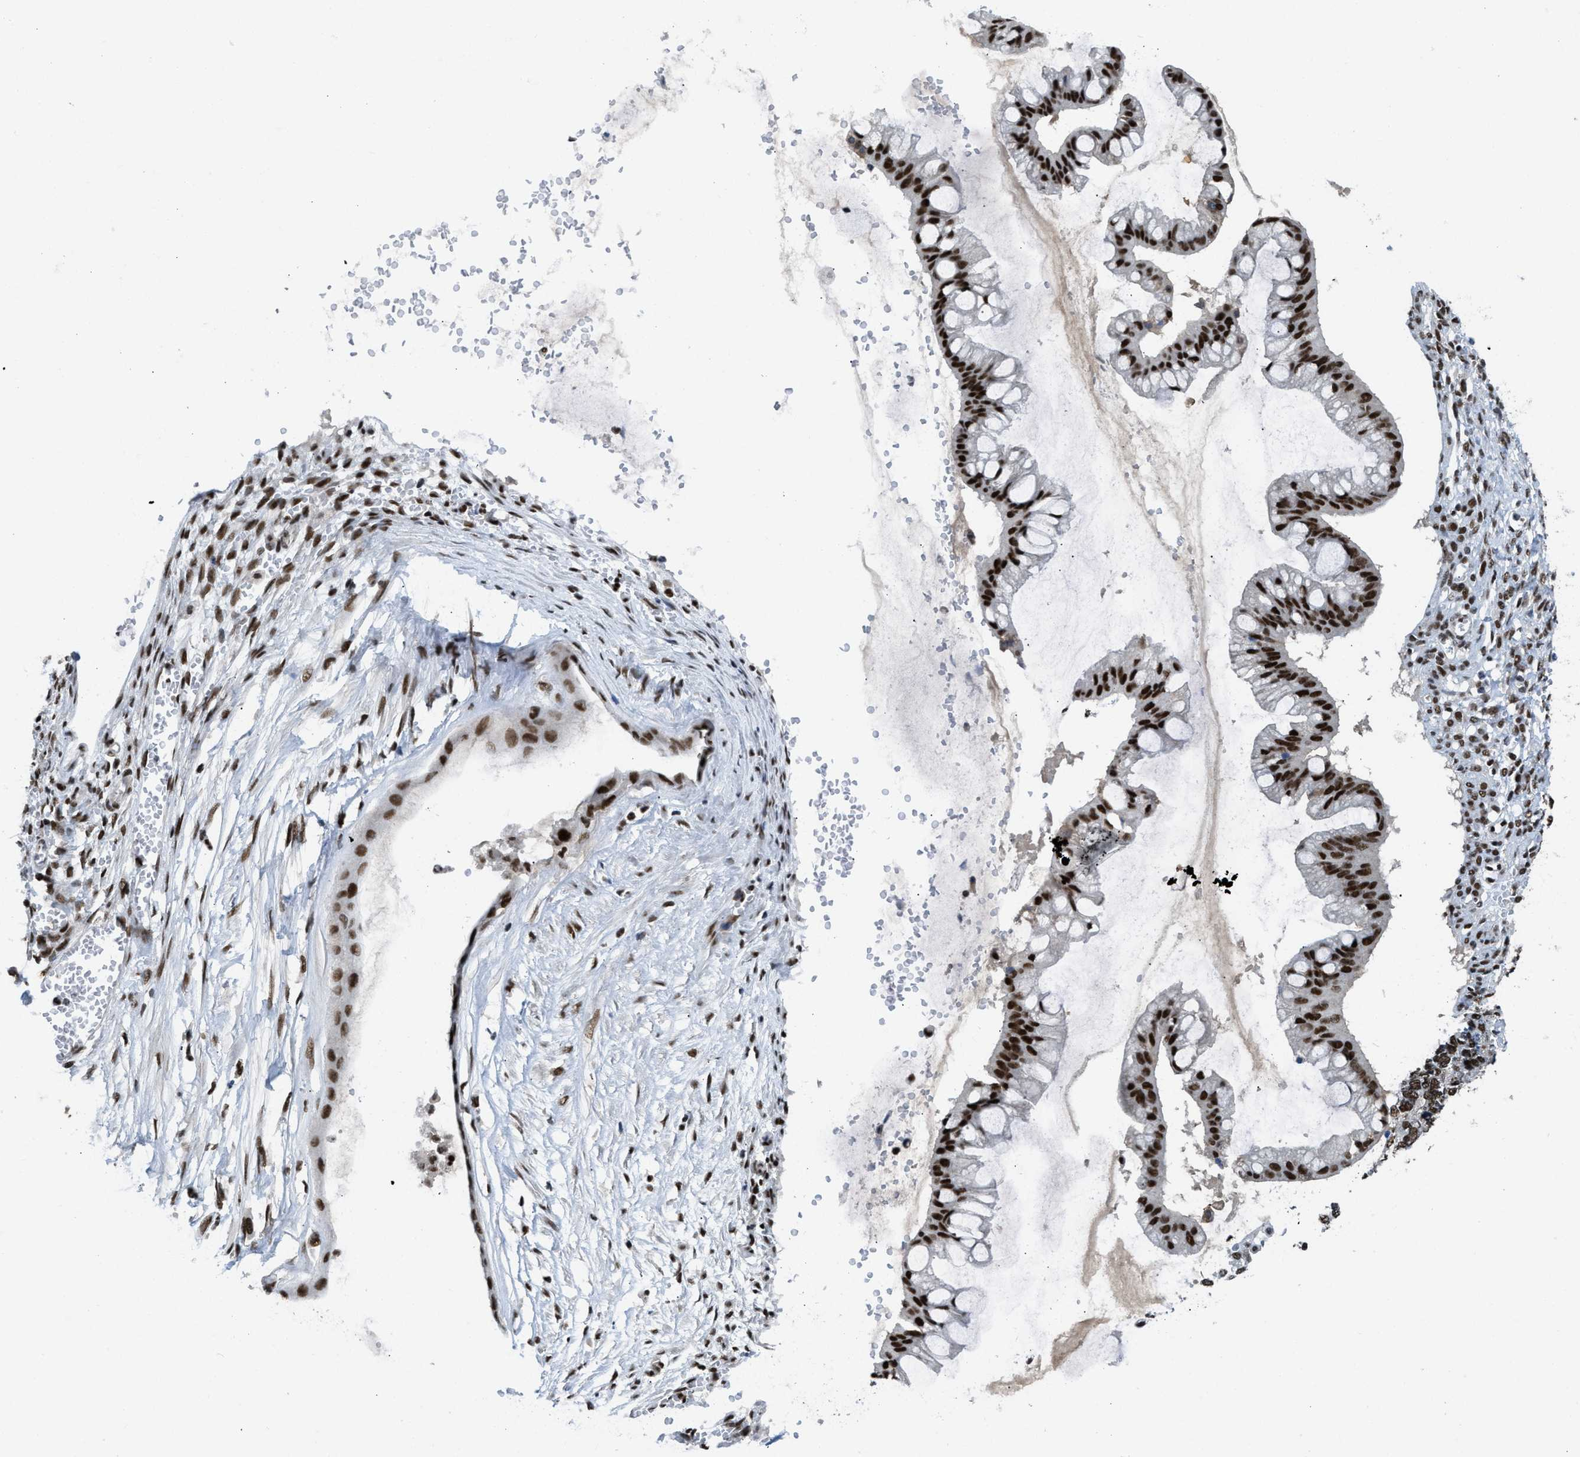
{"staining": {"intensity": "strong", "quantity": ">75%", "location": "nuclear"}, "tissue": "ovarian cancer", "cell_type": "Tumor cells", "image_type": "cancer", "snomed": [{"axis": "morphology", "description": "Cystadenocarcinoma, mucinous, NOS"}, {"axis": "topography", "description": "Ovary"}], "caption": "The image exhibits immunohistochemical staining of mucinous cystadenocarcinoma (ovarian). There is strong nuclear expression is identified in approximately >75% of tumor cells.", "gene": "SCAF4", "patient": {"sex": "female", "age": 73}}